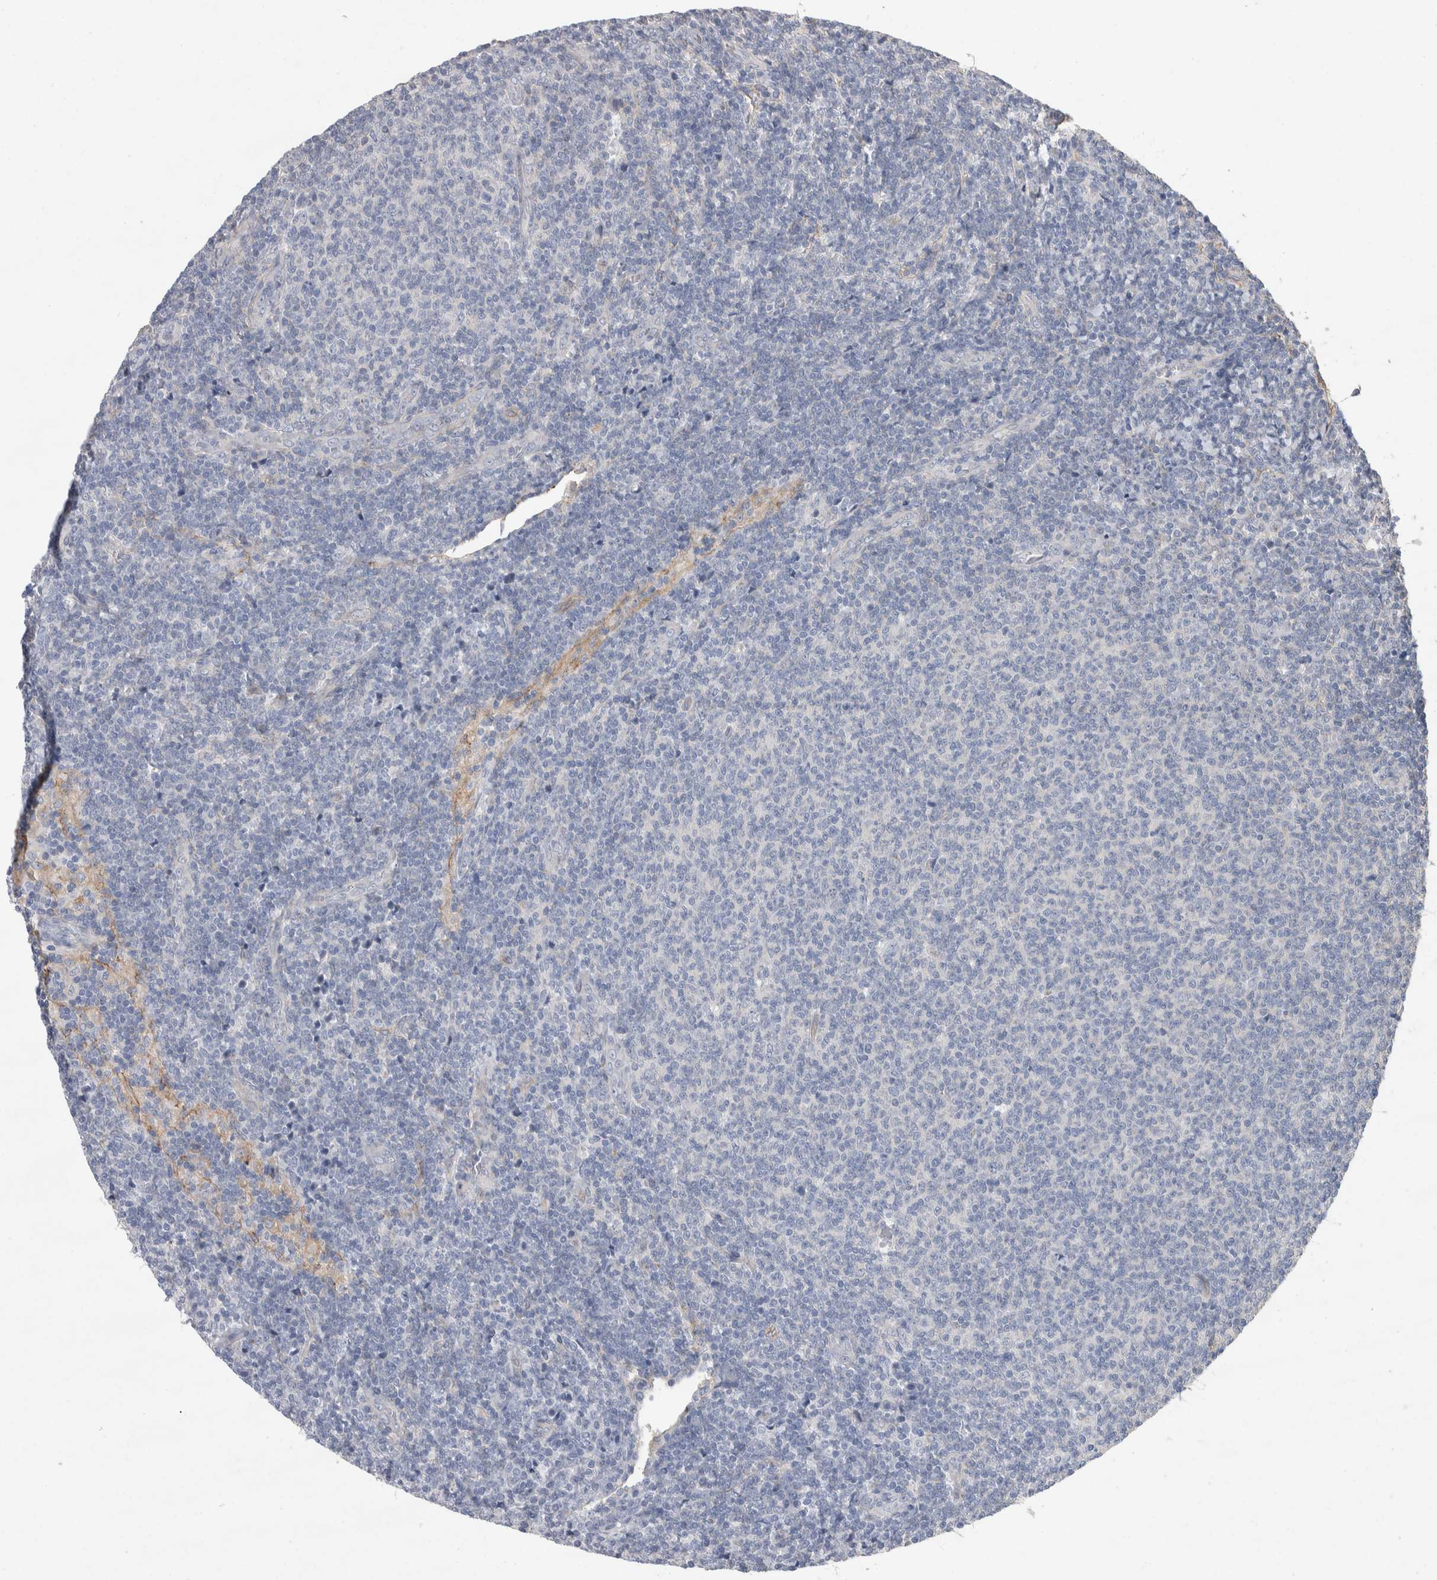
{"staining": {"intensity": "negative", "quantity": "none", "location": "none"}, "tissue": "lymphoma", "cell_type": "Tumor cells", "image_type": "cancer", "snomed": [{"axis": "morphology", "description": "Malignant lymphoma, non-Hodgkin's type, Low grade"}, {"axis": "topography", "description": "Lymph node"}], "caption": "Malignant lymphoma, non-Hodgkin's type (low-grade) was stained to show a protein in brown. There is no significant staining in tumor cells.", "gene": "GCNA", "patient": {"sex": "male", "age": 66}}